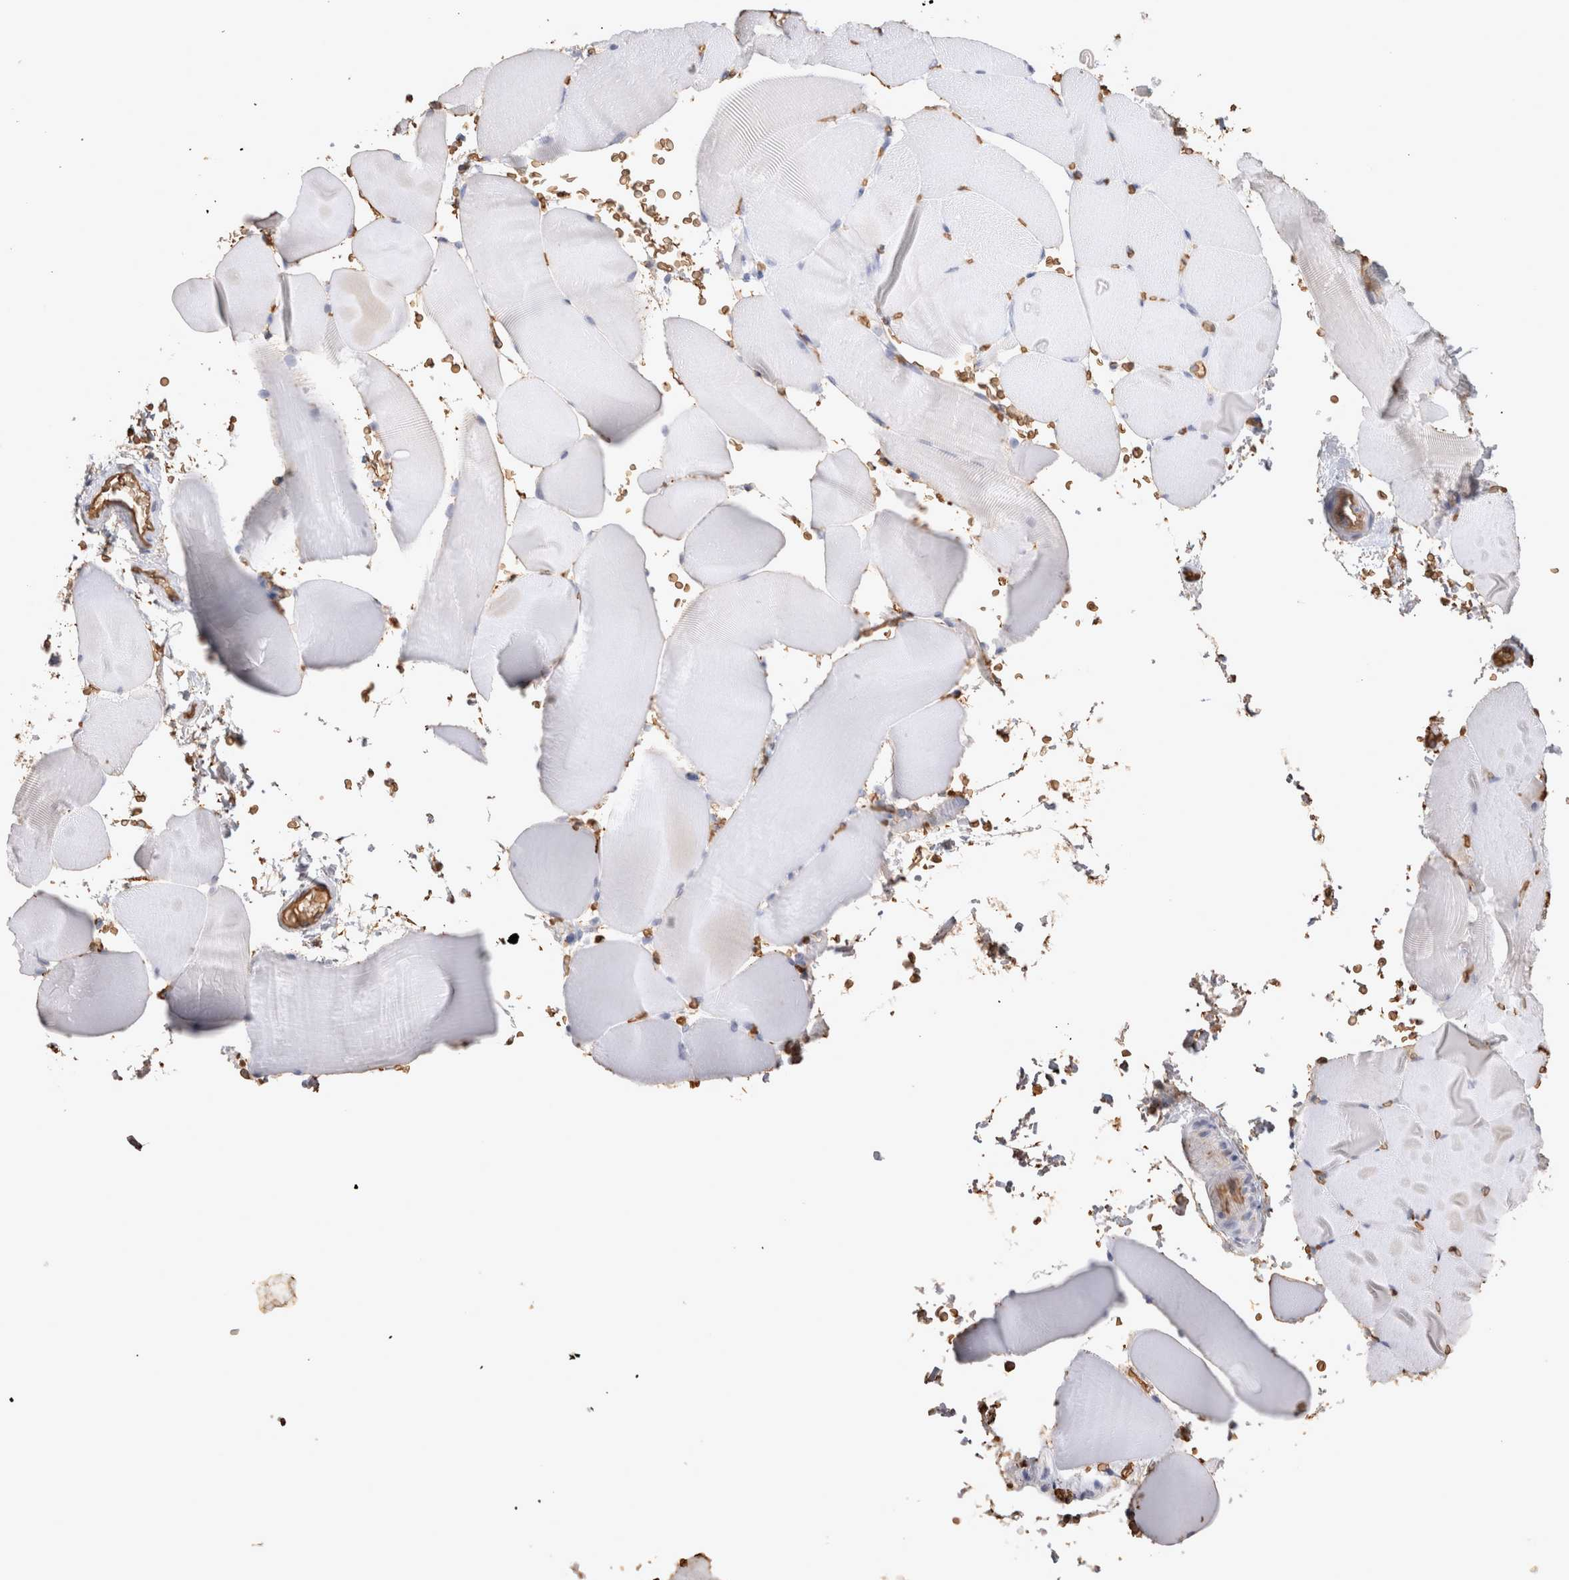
{"staining": {"intensity": "negative", "quantity": "none", "location": "none"}, "tissue": "skeletal muscle", "cell_type": "Myocytes", "image_type": "normal", "snomed": [{"axis": "morphology", "description": "Normal tissue, NOS"}, {"axis": "topography", "description": "Skeletal muscle"}, {"axis": "topography", "description": "Parathyroid gland"}], "caption": "IHC micrograph of benign skeletal muscle stained for a protein (brown), which reveals no staining in myocytes.", "gene": "IL17RC", "patient": {"sex": "female", "age": 37}}